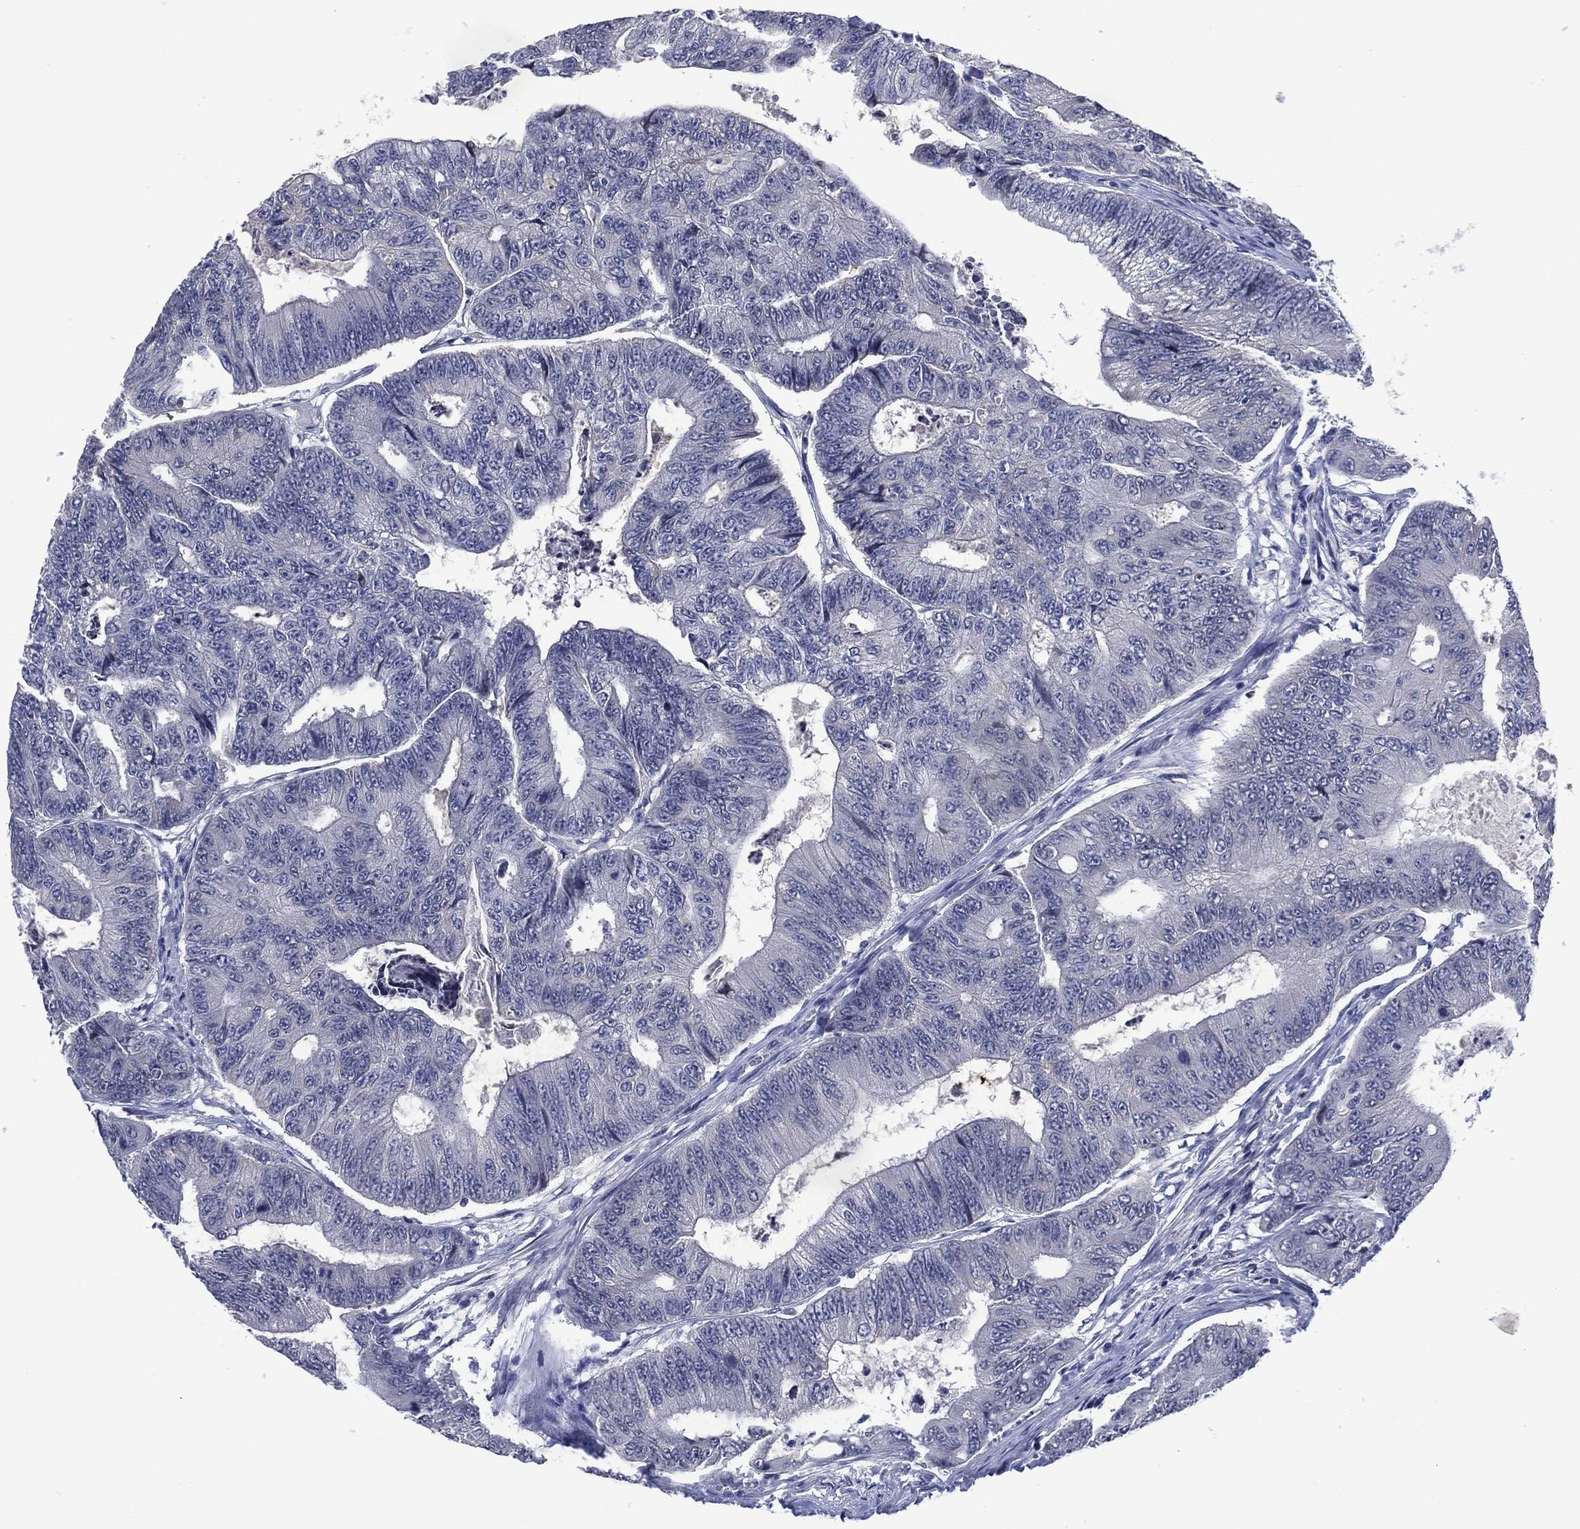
{"staining": {"intensity": "negative", "quantity": "none", "location": "none"}, "tissue": "colorectal cancer", "cell_type": "Tumor cells", "image_type": "cancer", "snomed": [{"axis": "morphology", "description": "Adenocarcinoma, NOS"}, {"axis": "topography", "description": "Colon"}], "caption": "Immunohistochemistry of colorectal cancer (adenocarcinoma) reveals no expression in tumor cells.", "gene": "USP26", "patient": {"sex": "female", "age": 48}}